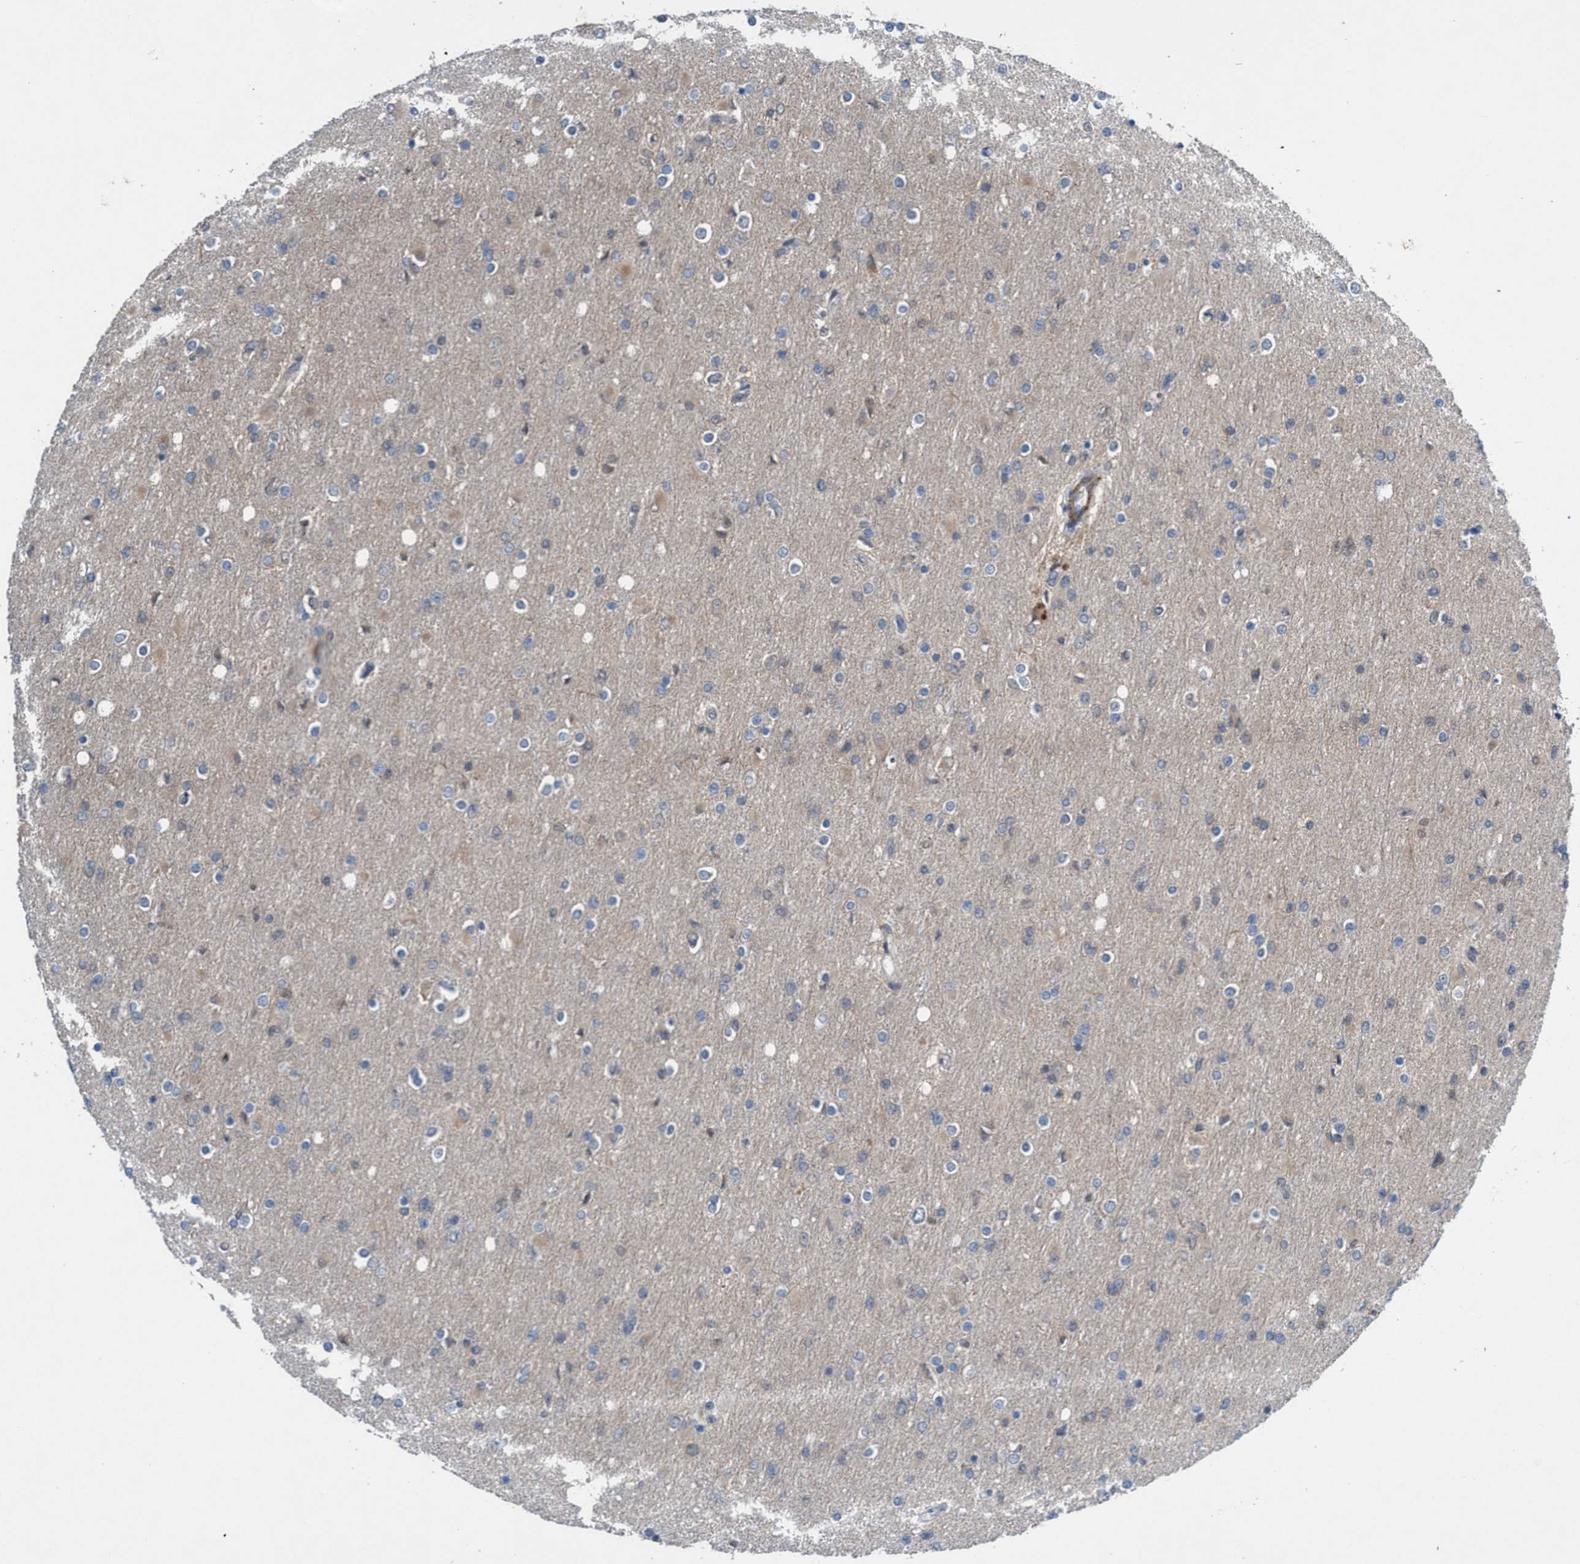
{"staining": {"intensity": "weak", "quantity": "<25%", "location": "cytoplasmic/membranous"}, "tissue": "glioma", "cell_type": "Tumor cells", "image_type": "cancer", "snomed": [{"axis": "morphology", "description": "Glioma, malignant, High grade"}, {"axis": "topography", "description": "Cerebral cortex"}], "caption": "Malignant high-grade glioma stained for a protein using immunohistochemistry (IHC) displays no expression tumor cells.", "gene": "NISCH", "patient": {"sex": "female", "age": 36}}